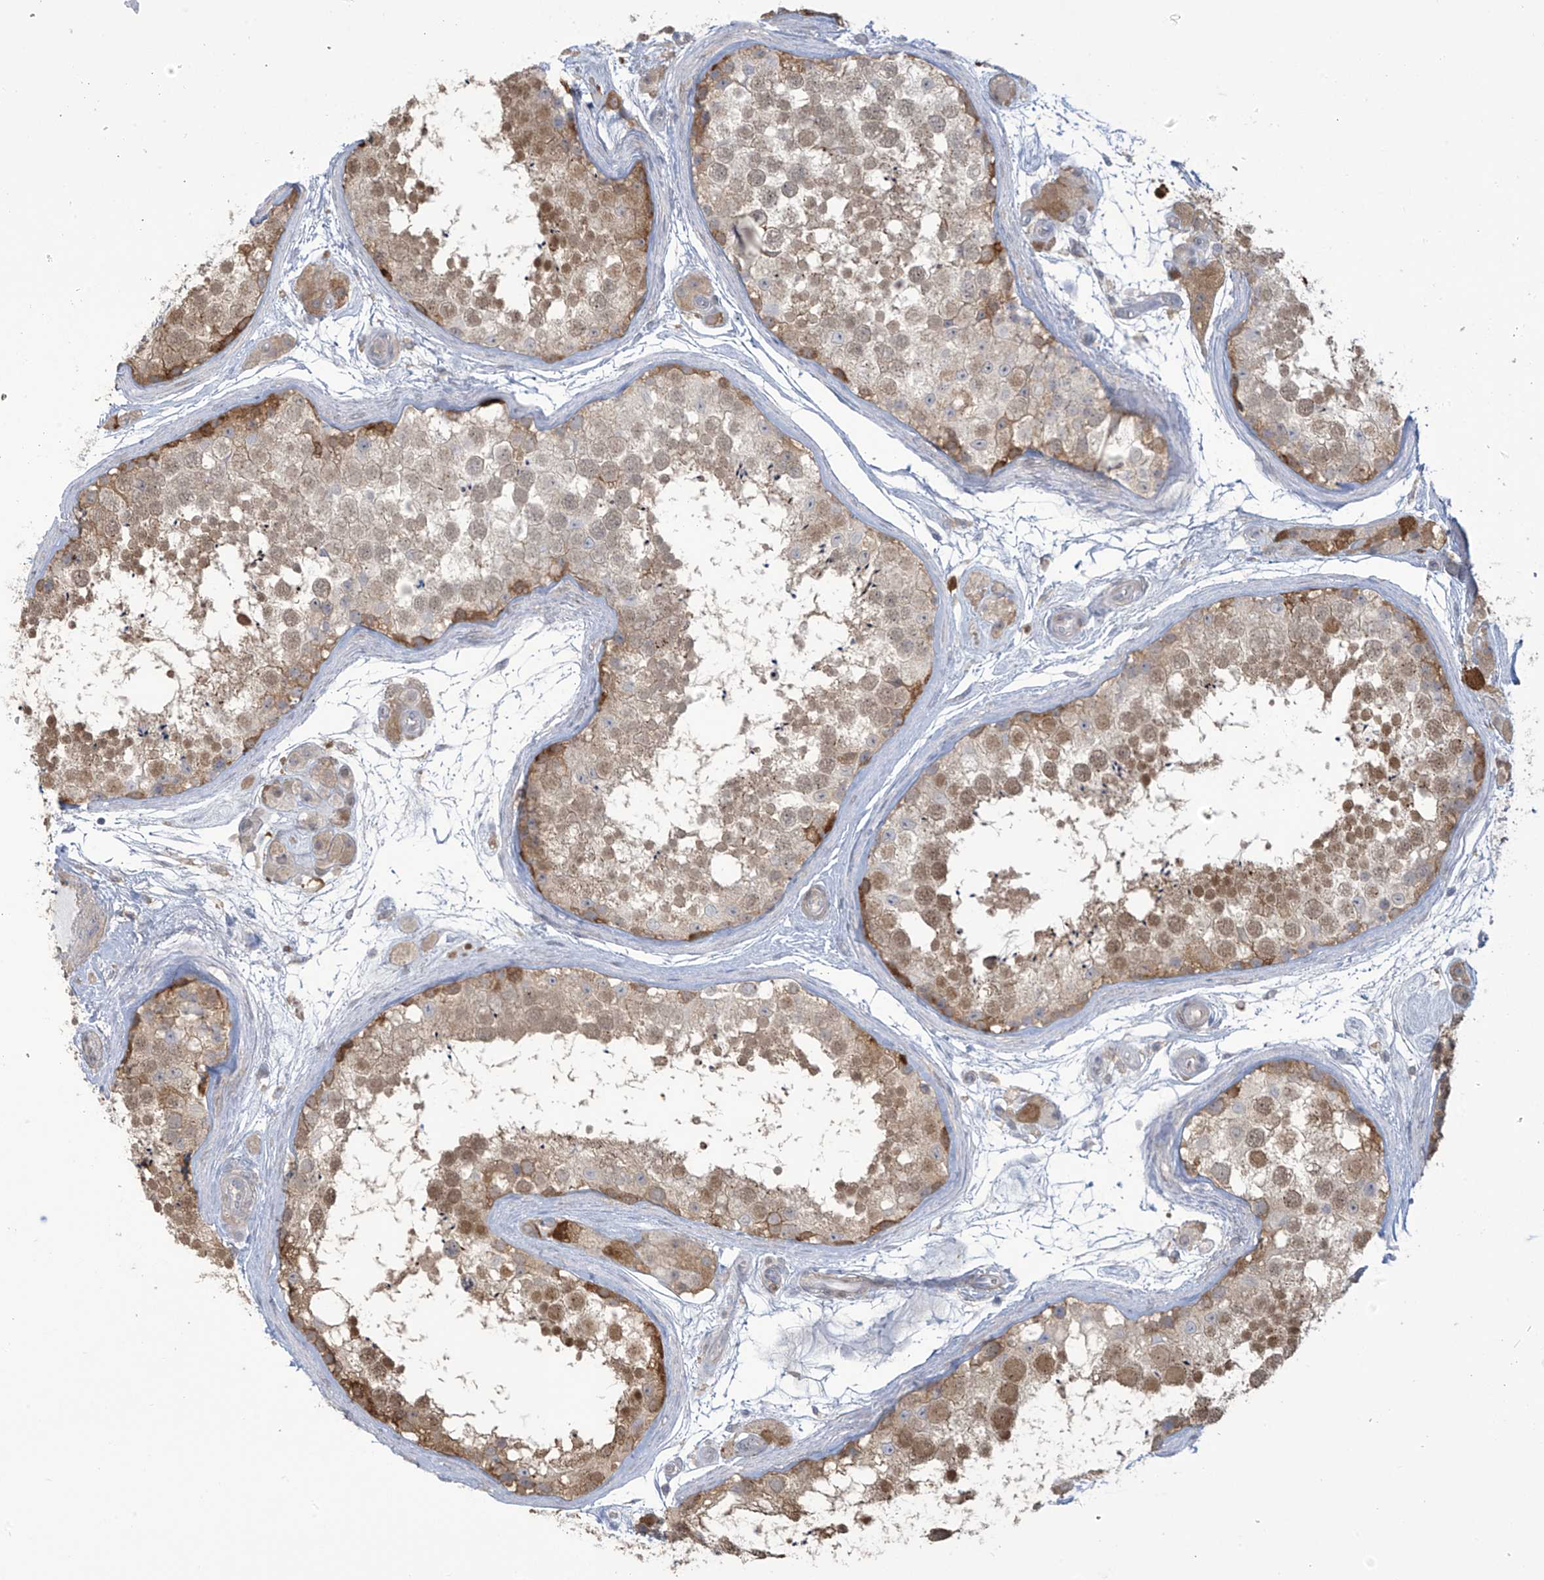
{"staining": {"intensity": "moderate", "quantity": "<25%", "location": "cytoplasmic/membranous,nuclear"}, "tissue": "testis", "cell_type": "Cells in seminiferous ducts", "image_type": "normal", "snomed": [{"axis": "morphology", "description": "Normal tissue, NOS"}, {"axis": "topography", "description": "Testis"}], "caption": "Brown immunohistochemical staining in normal testis demonstrates moderate cytoplasmic/membranous,nuclear staining in about <25% of cells in seminiferous ducts. The staining was performed using DAB to visualize the protein expression in brown, while the nuclei were stained in blue with hematoxylin (Magnification: 20x).", "gene": "TAGAP", "patient": {"sex": "male", "age": 56}}